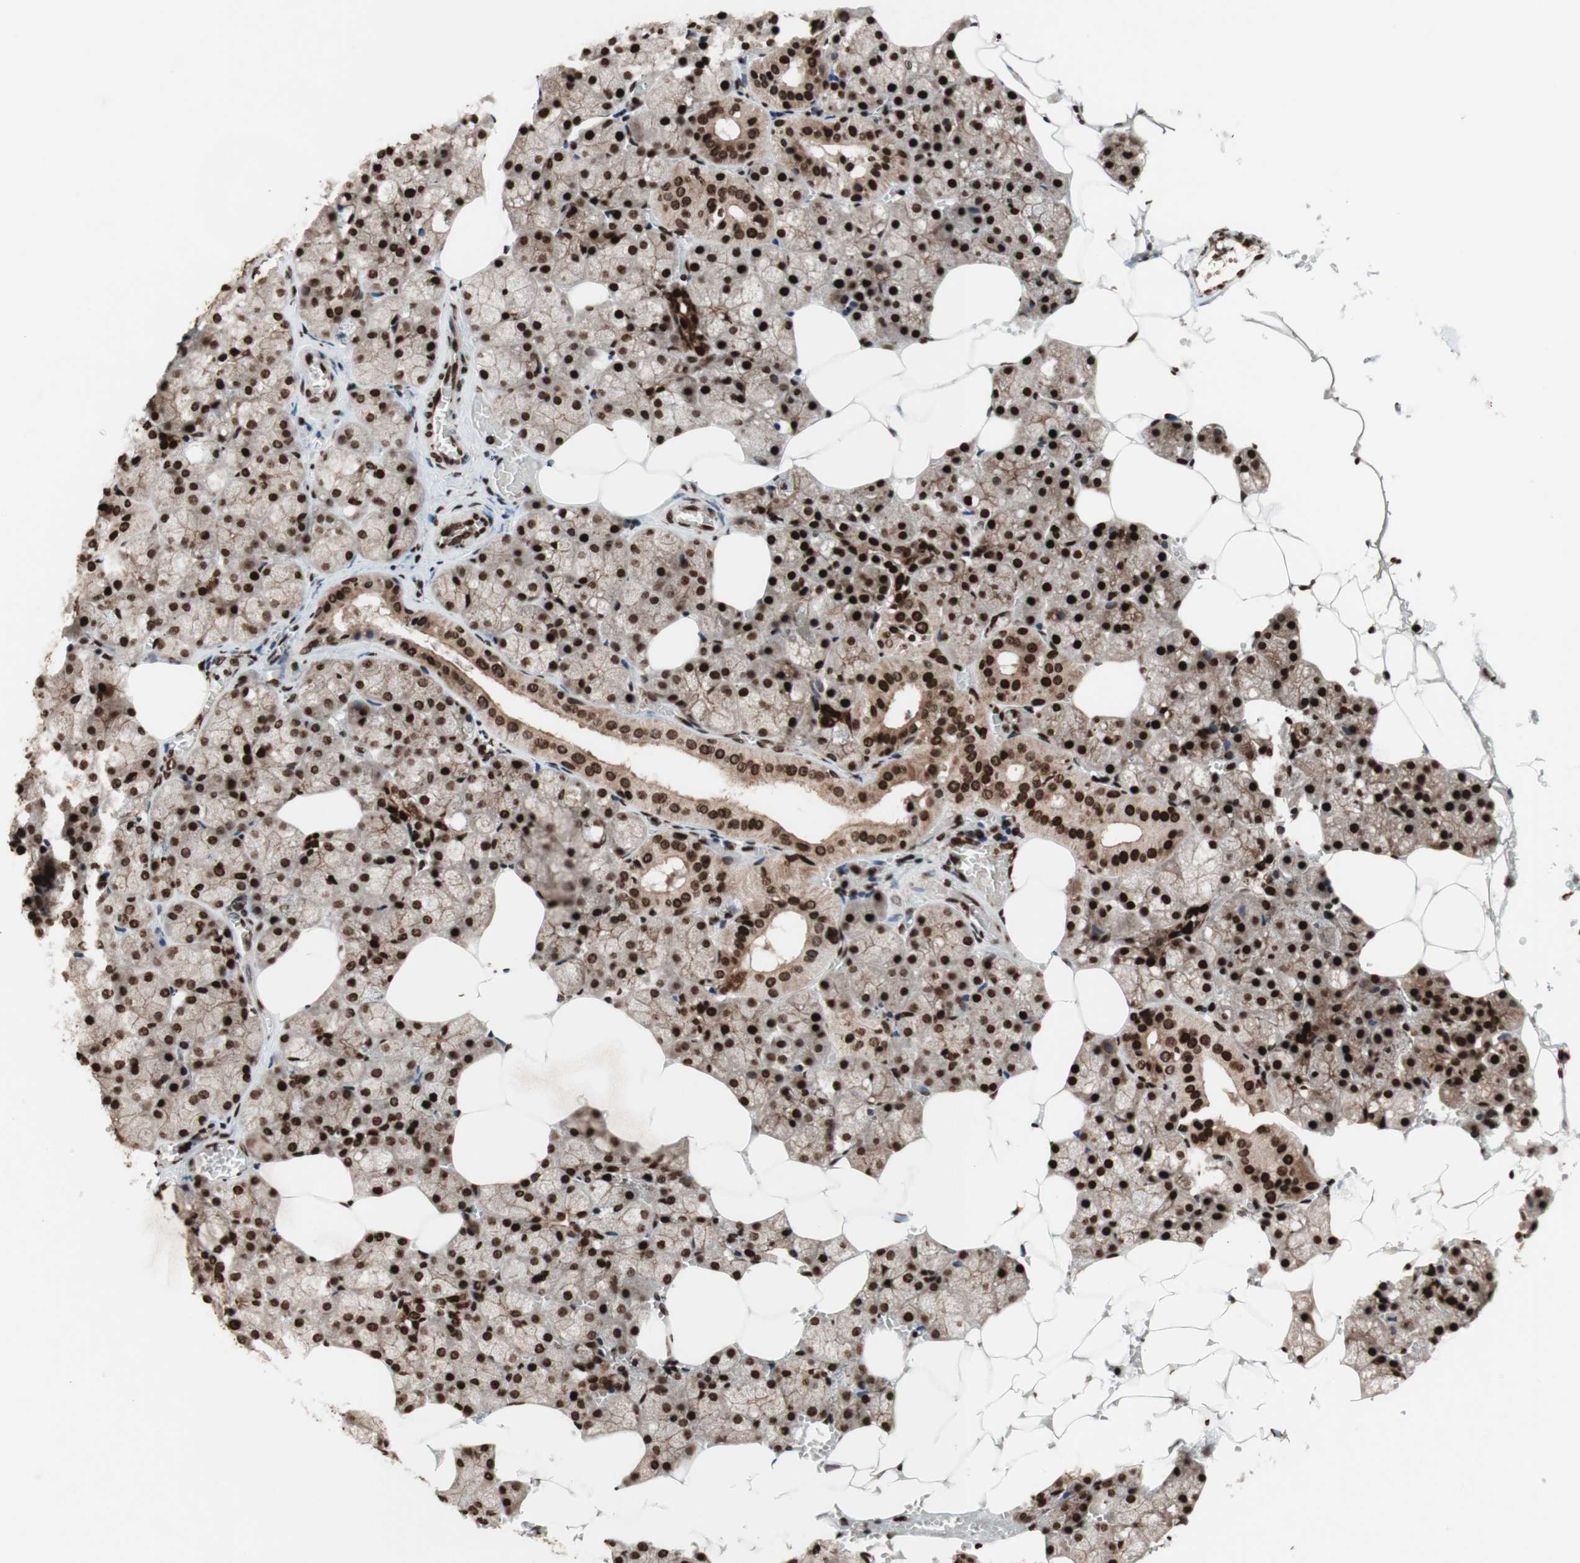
{"staining": {"intensity": "strong", "quantity": ">75%", "location": "cytoplasmic/membranous,nuclear"}, "tissue": "salivary gland", "cell_type": "Glandular cells", "image_type": "normal", "snomed": [{"axis": "morphology", "description": "Normal tissue, NOS"}, {"axis": "topography", "description": "Salivary gland"}], "caption": "IHC (DAB (3,3'-diaminobenzidine)) staining of unremarkable salivary gland exhibits strong cytoplasmic/membranous,nuclear protein expression in about >75% of glandular cells. Using DAB (brown) and hematoxylin (blue) stains, captured at high magnification using brightfield microscopy.", "gene": "NCAPD2", "patient": {"sex": "male", "age": 62}}